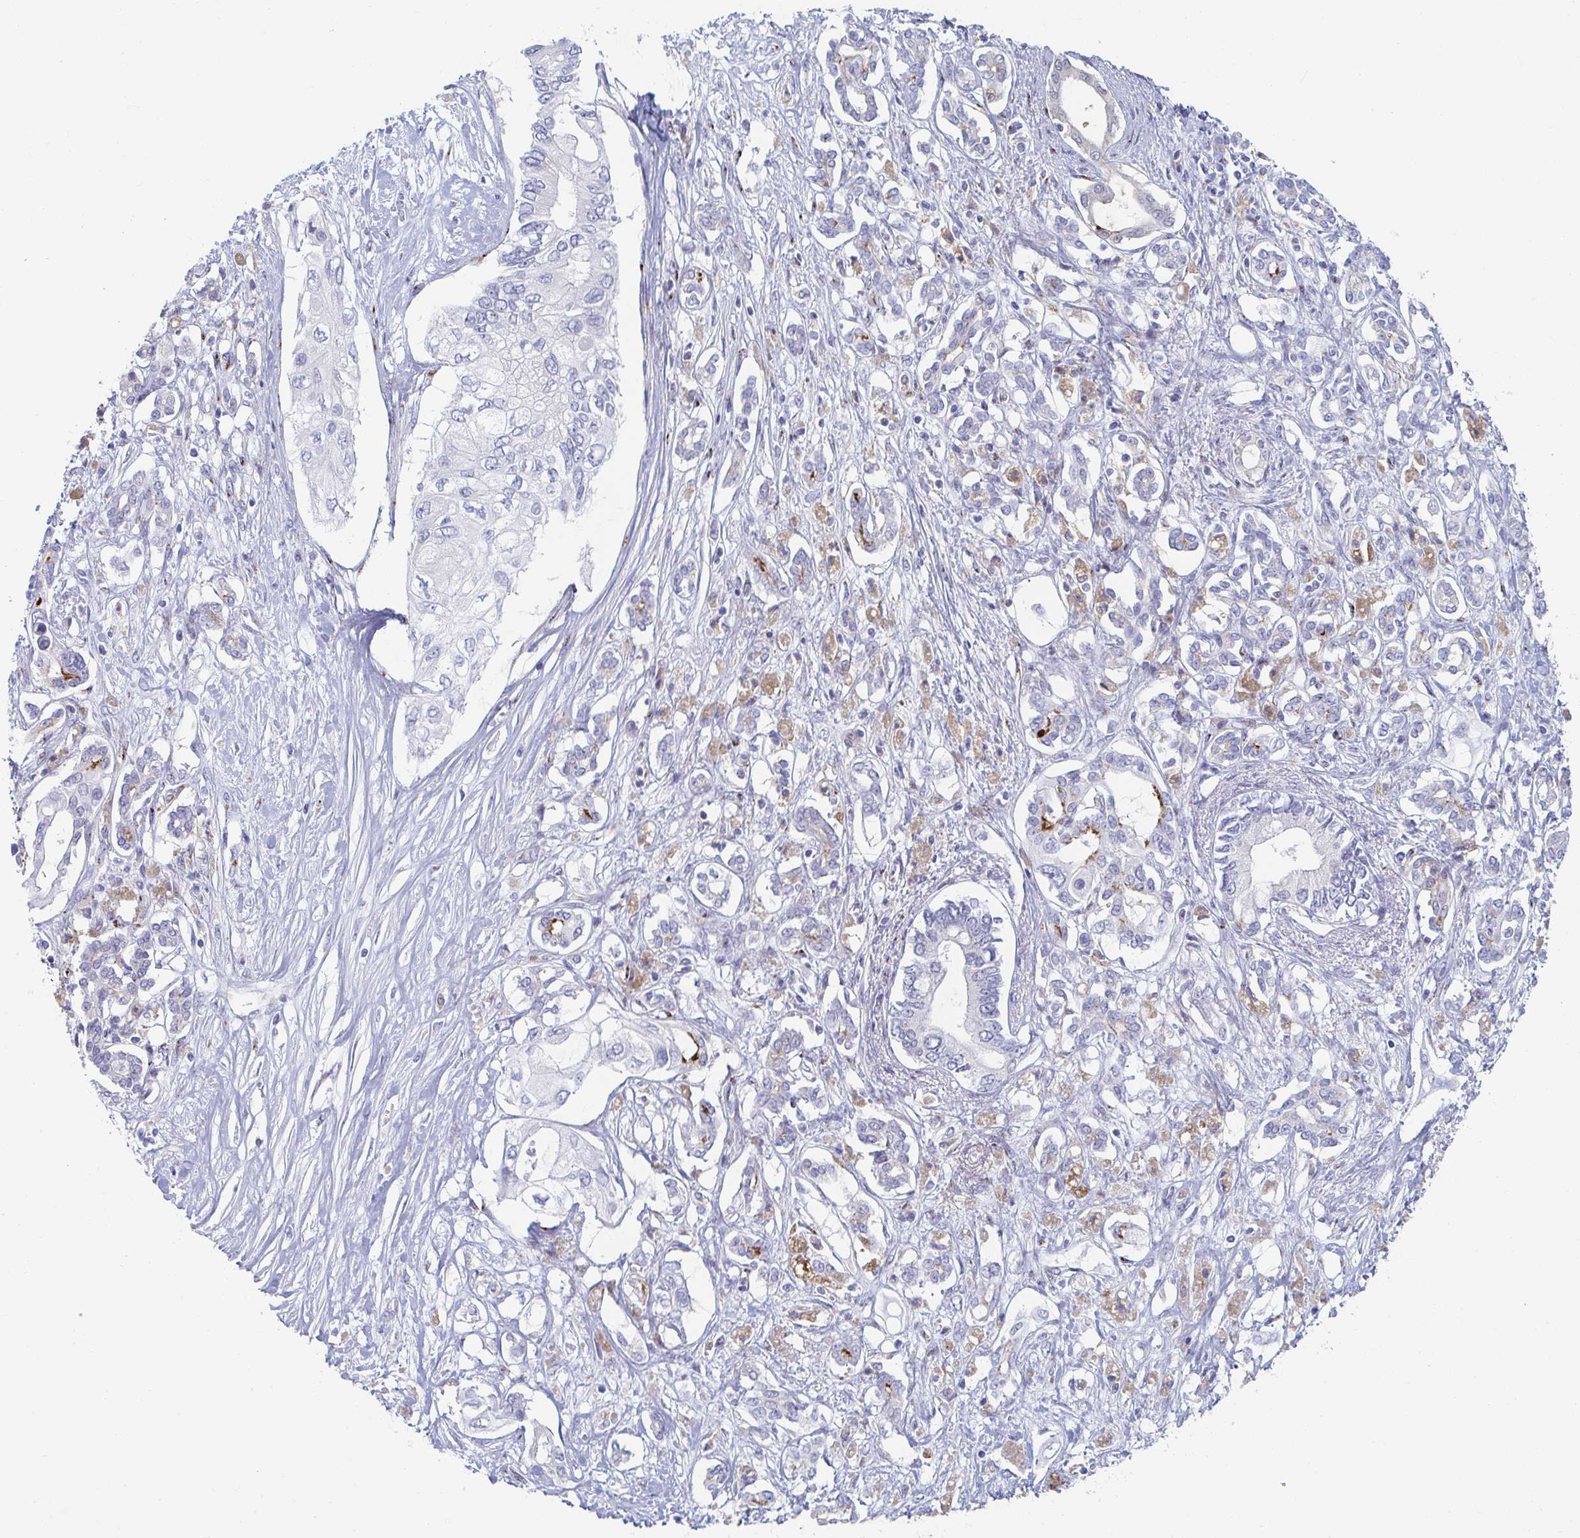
{"staining": {"intensity": "negative", "quantity": "none", "location": "none"}, "tissue": "pancreatic cancer", "cell_type": "Tumor cells", "image_type": "cancer", "snomed": [{"axis": "morphology", "description": "Adenocarcinoma, NOS"}, {"axis": "topography", "description": "Pancreas"}], "caption": "Immunohistochemistry image of neoplastic tissue: human pancreatic adenocarcinoma stained with DAB shows no significant protein staining in tumor cells.", "gene": "PSMG1", "patient": {"sex": "female", "age": 63}}